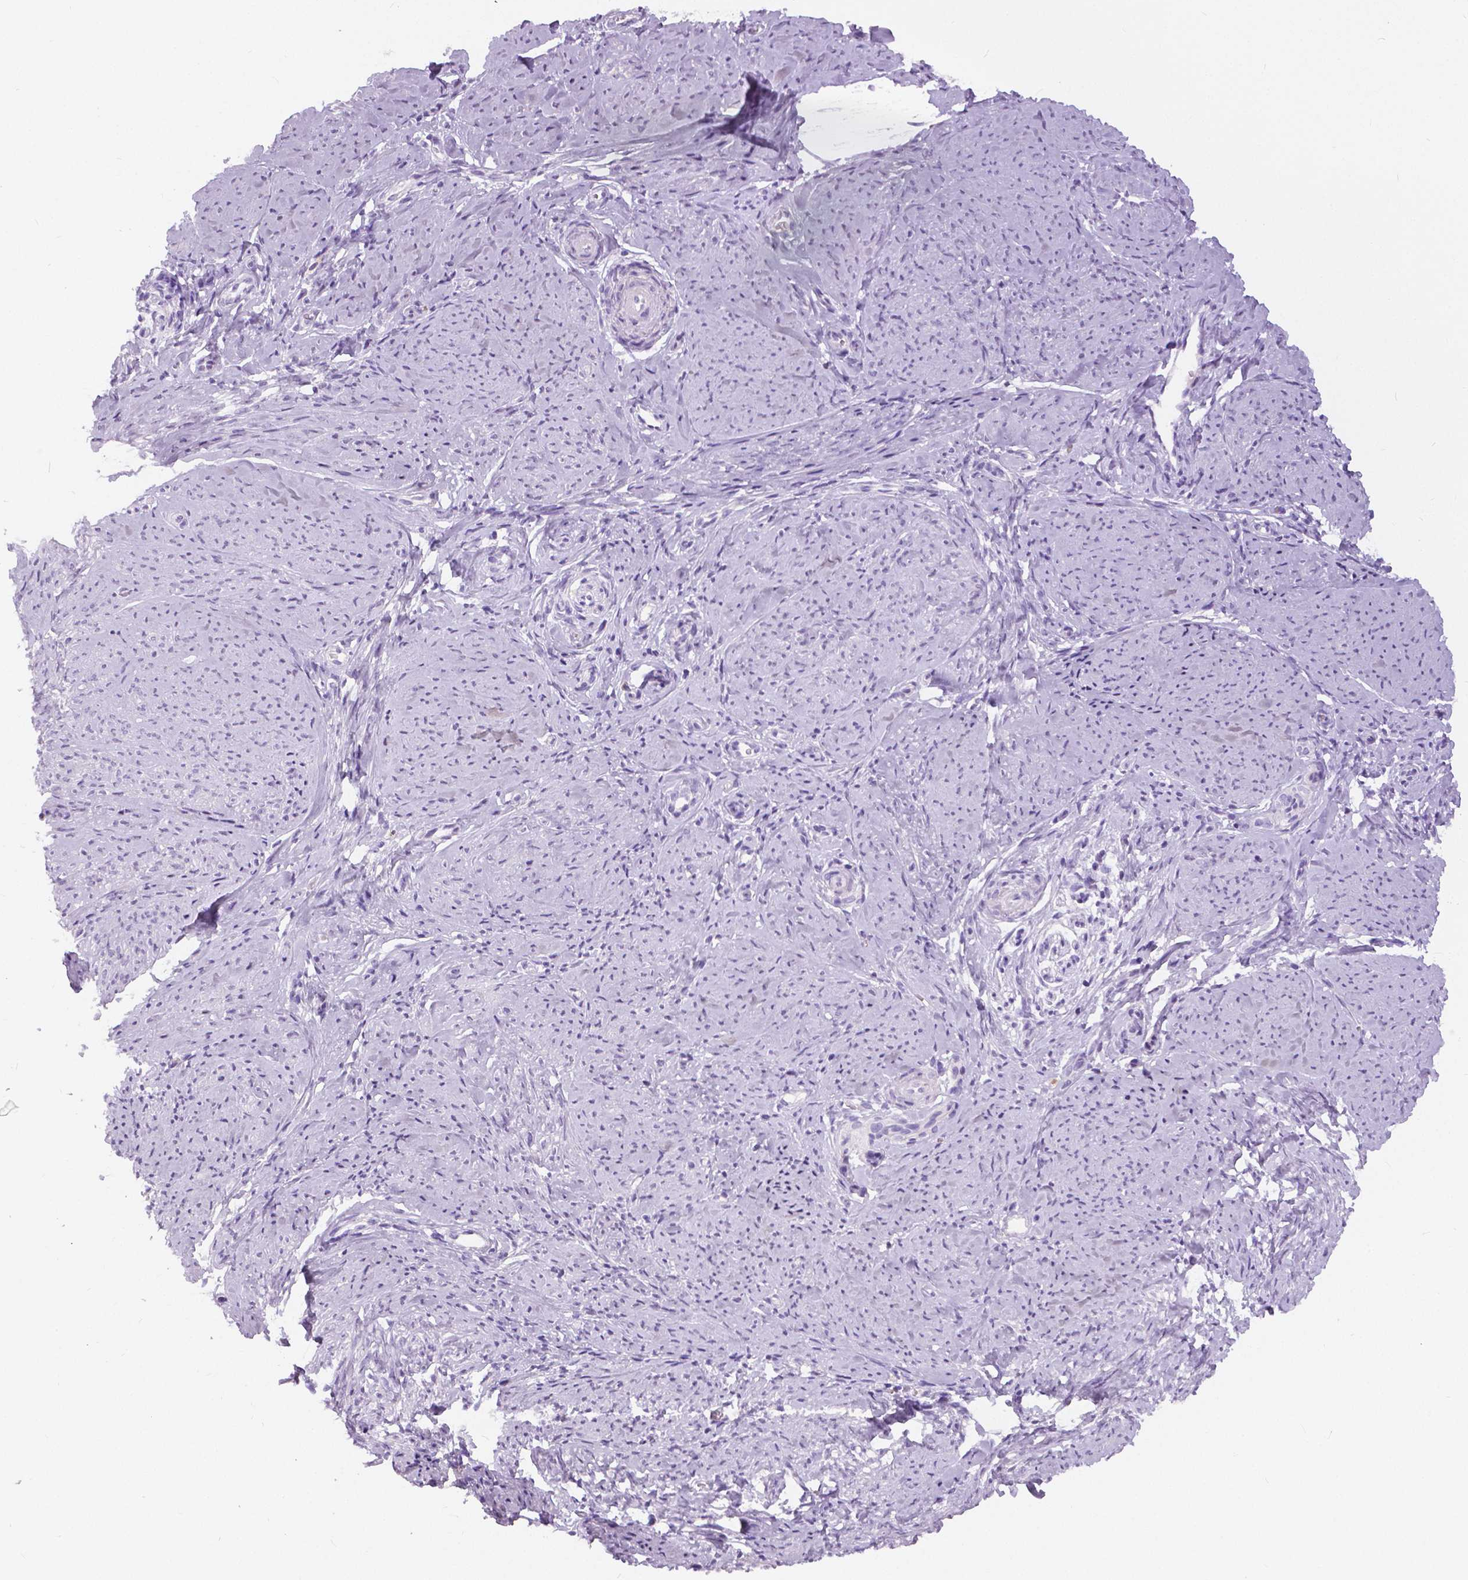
{"staining": {"intensity": "negative", "quantity": "none", "location": "none"}, "tissue": "smooth muscle", "cell_type": "Smooth muscle cells", "image_type": "normal", "snomed": [{"axis": "morphology", "description": "Normal tissue, NOS"}, {"axis": "topography", "description": "Smooth muscle"}], "caption": "Immunohistochemistry of normal human smooth muscle demonstrates no positivity in smooth muscle cells.", "gene": "TP53TG5", "patient": {"sex": "female", "age": 48}}